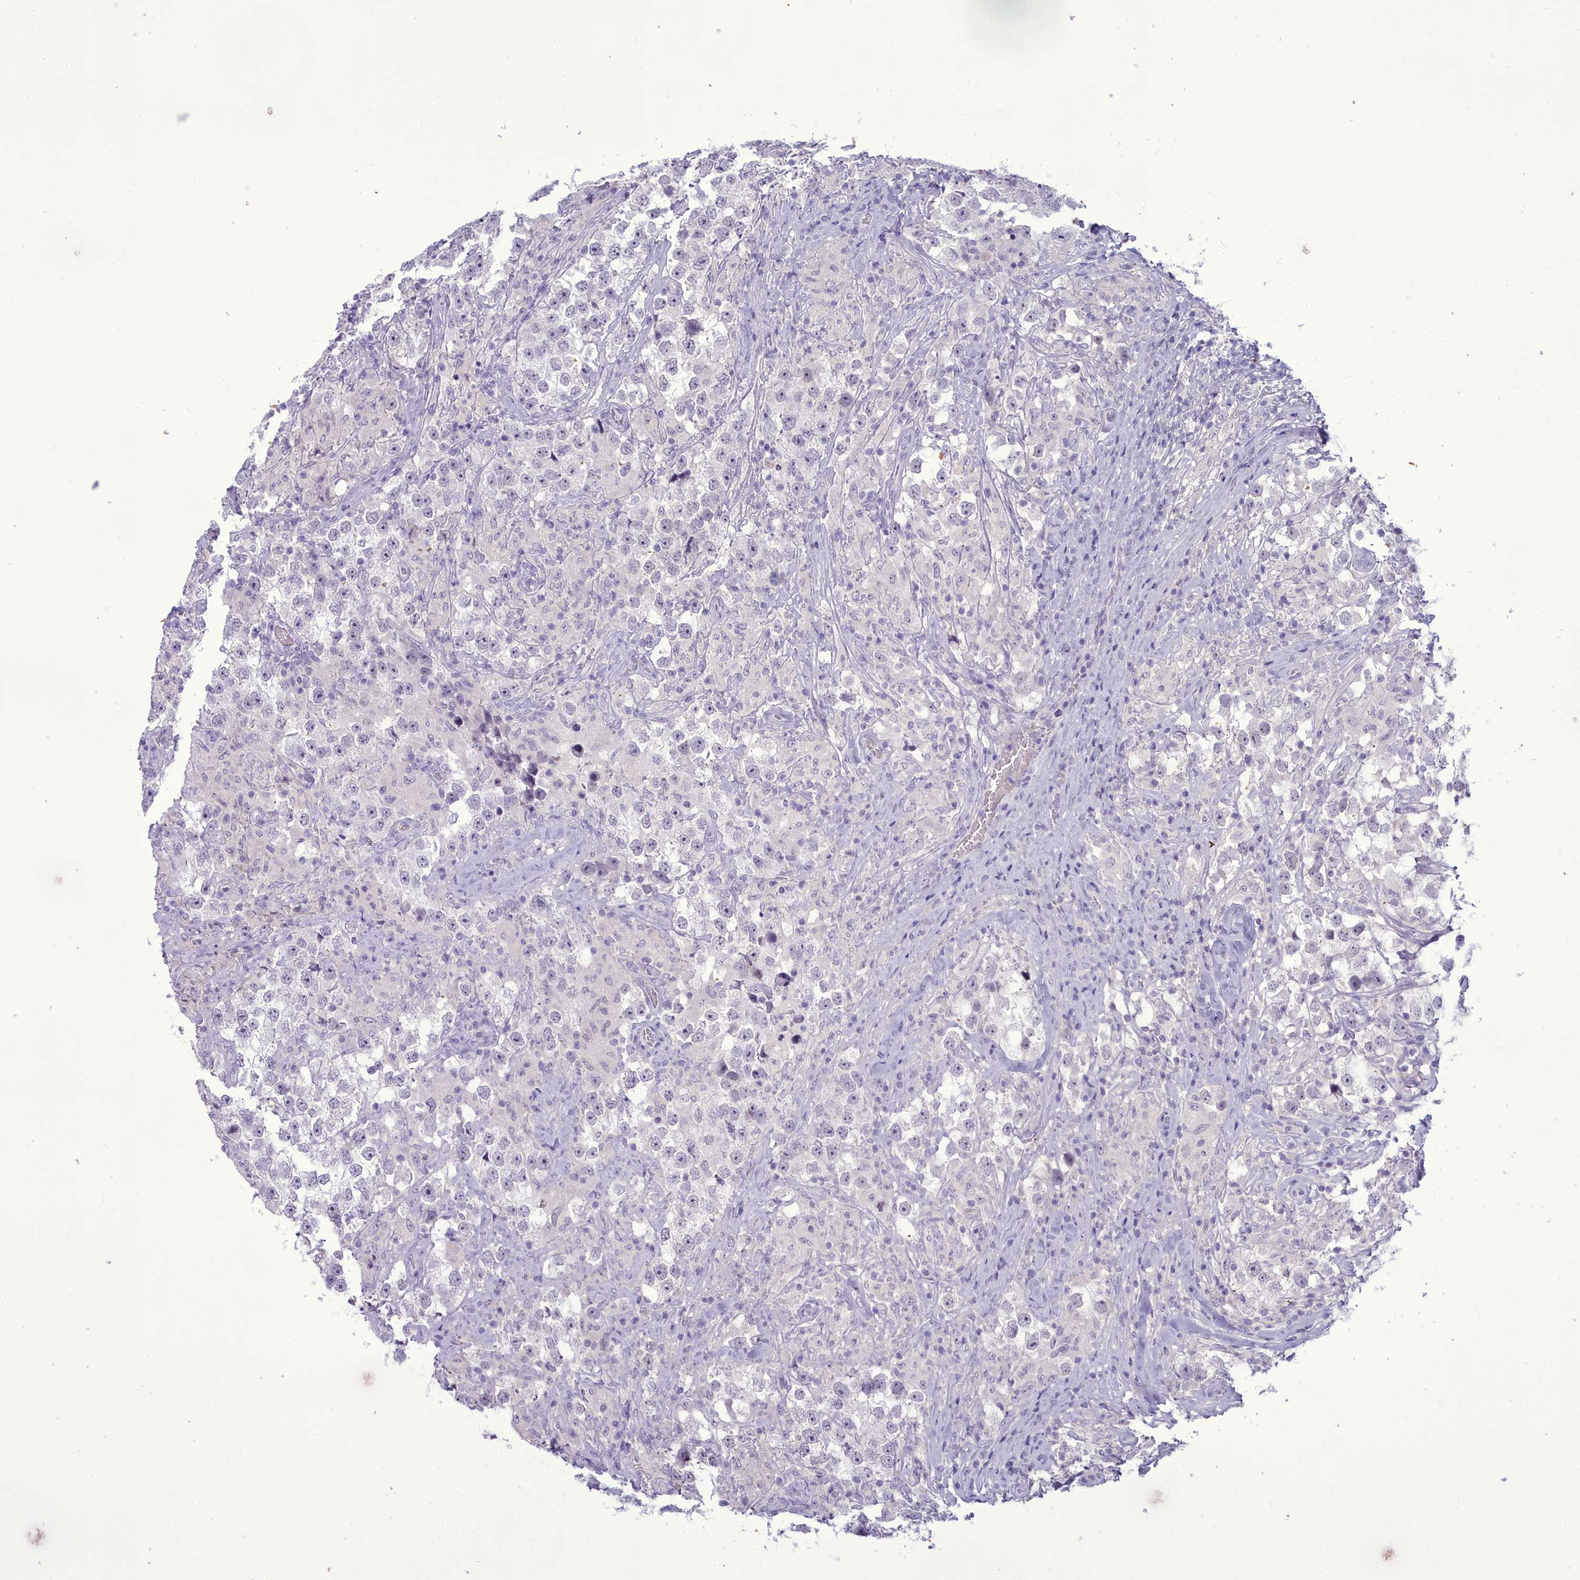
{"staining": {"intensity": "negative", "quantity": "none", "location": "none"}, "tissue": "testis cancer", "cell_type": "Tumor cells", "image_type": "cancer", "snomed": [{"axis": "morphology", "description": "Seminoma, NOS"}, {"axis": "topography", "description": "Testis"}], "caption": "Histopathology image shows no significant protein expression in tumor cells of seminoma (testis).", "gene": "OSTN", "patient": {"sex": "male", "age": 46}}